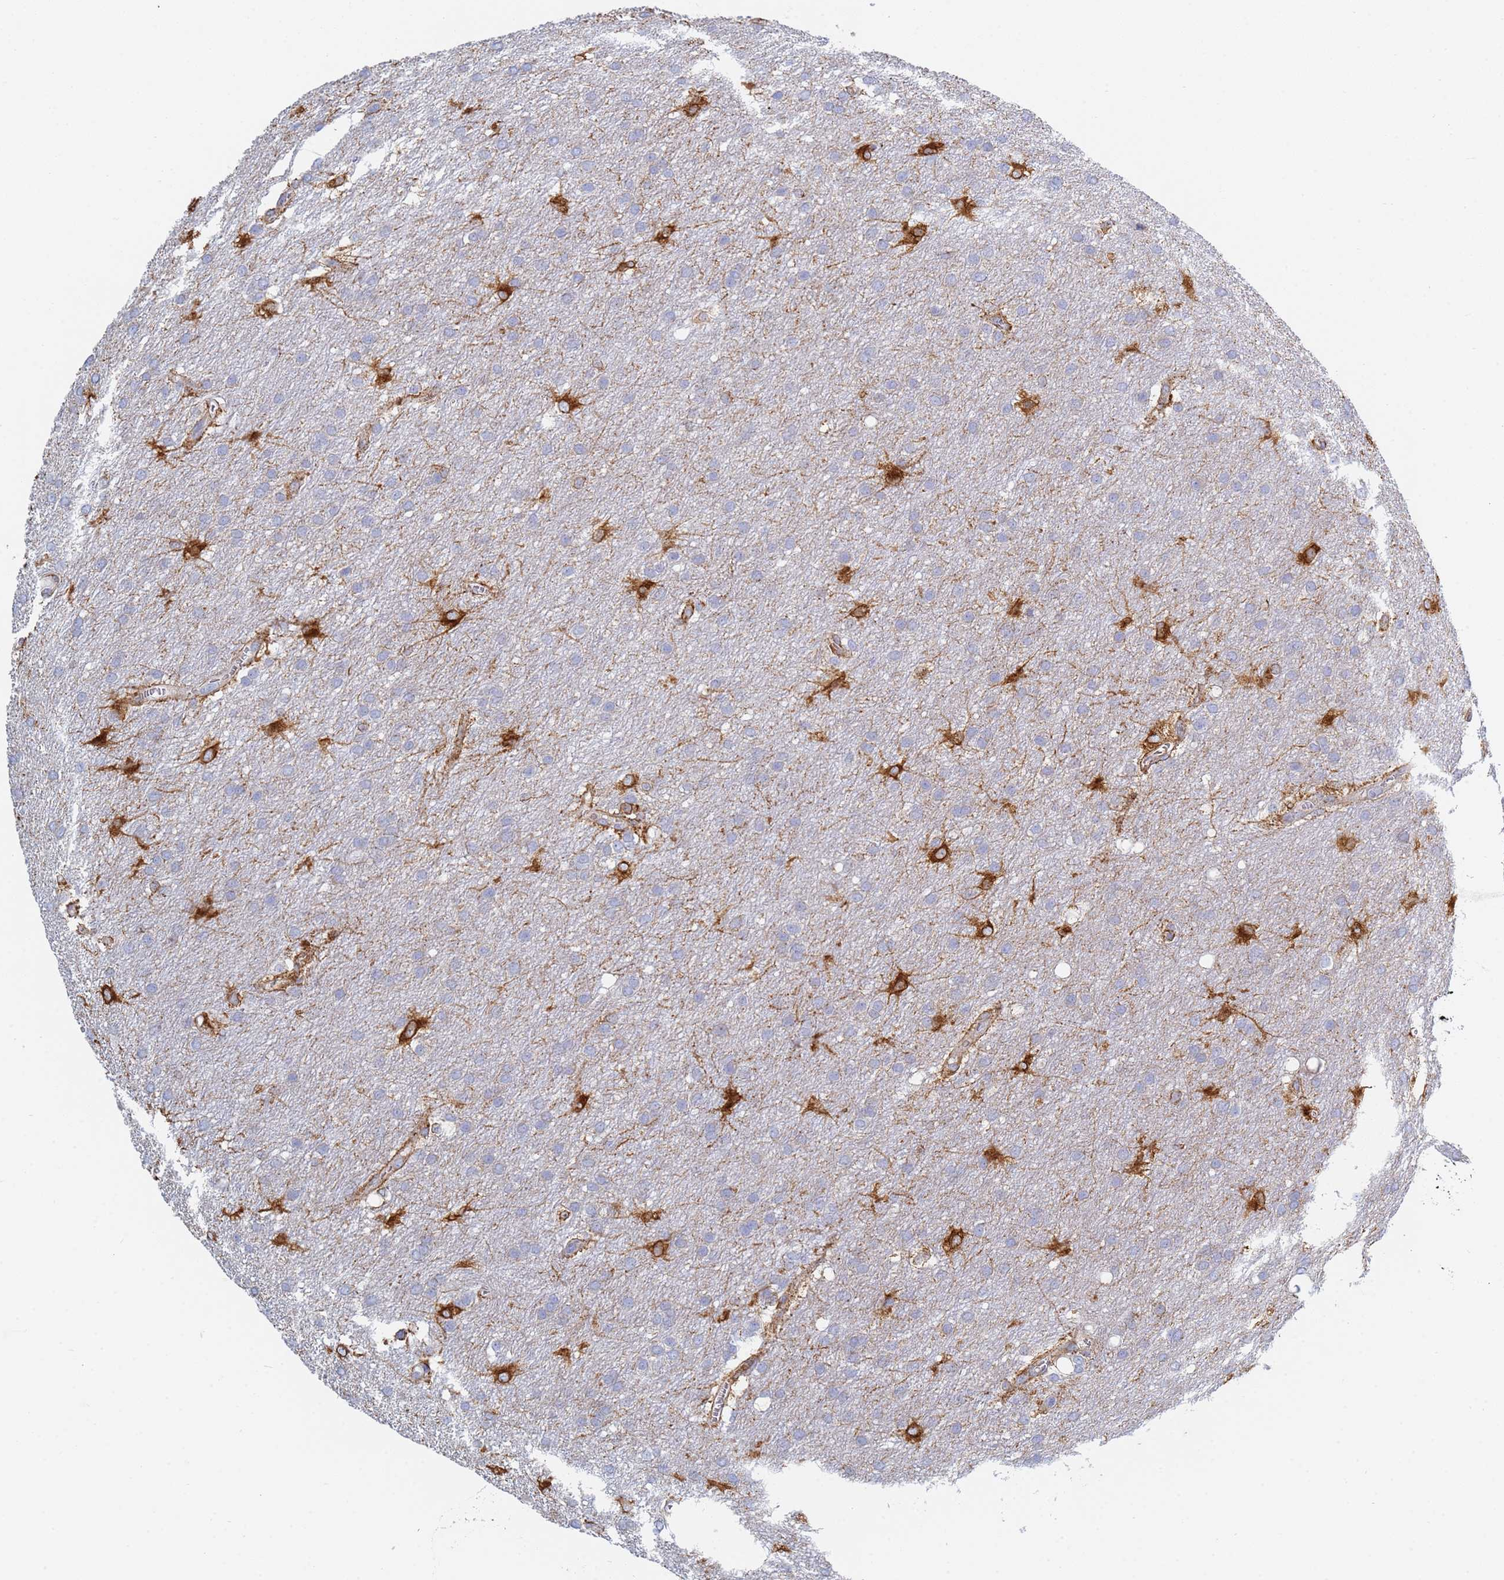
{"staining": {"intensity": "strong", "quantity": "<25%", "location": "cytoplasmic/membranous"}, "tissue": "glioma", "cell_type": "Tumor cells", "image_type": "cancer", "snomed": [{"axis": "morphology", "description": "Glioma, malignant, Low grade"}, {"axis": "topography", "description": "Brain"}], "caption": "A brown stain labels strong cytoplasmic/membranous staining of a protein in human glioma tumor cells.", "gene": "GDAP2", "patient": {"sex": "male", "age": 66}}